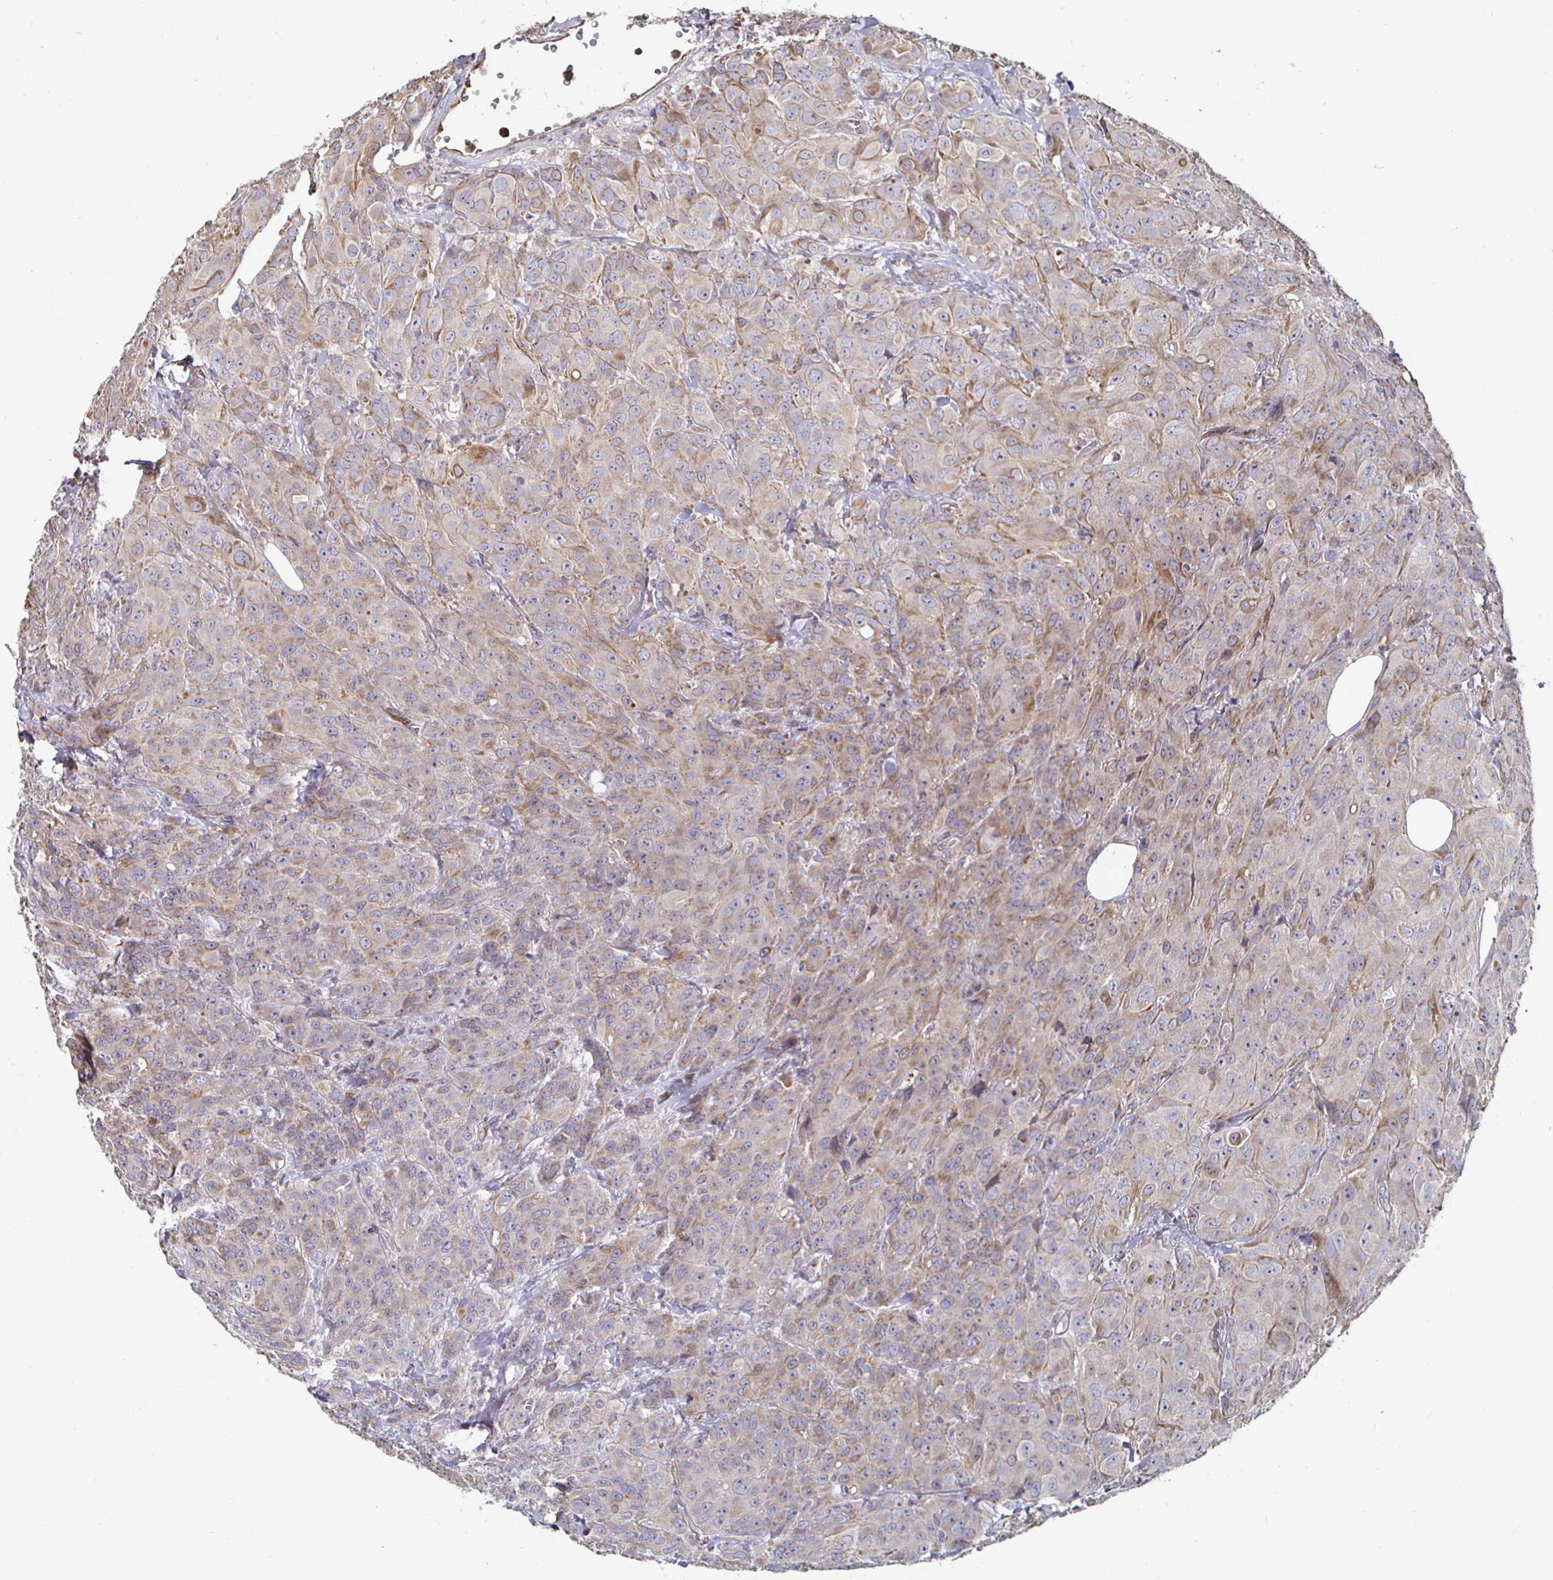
{"staining": {"intensity": "moderate", "quantity": ">75%", "location": "cytoplasmic/membranous"}, "tissue": "breast cancer", "cell_type": "Tumor cells", "image_type": "cancer", "snomed": [{"axis": "morphology", "description": "Normal tissue, NOS"}, {"axis": "morphology", "description": "Duct carcinoma"}, {"axis": "topography", "description": "Breast"}], "caption": "An immunohistochemistry photomicrograph of neoplastic tissue is shown. Protein staining in brown highlights moderate cytoplasmic/membranous positivity in breast cancer (intraductal carcinoma) within tumor cells.", "gene": "NRSN1", "patient": {"sex": "female", "age": 43}}